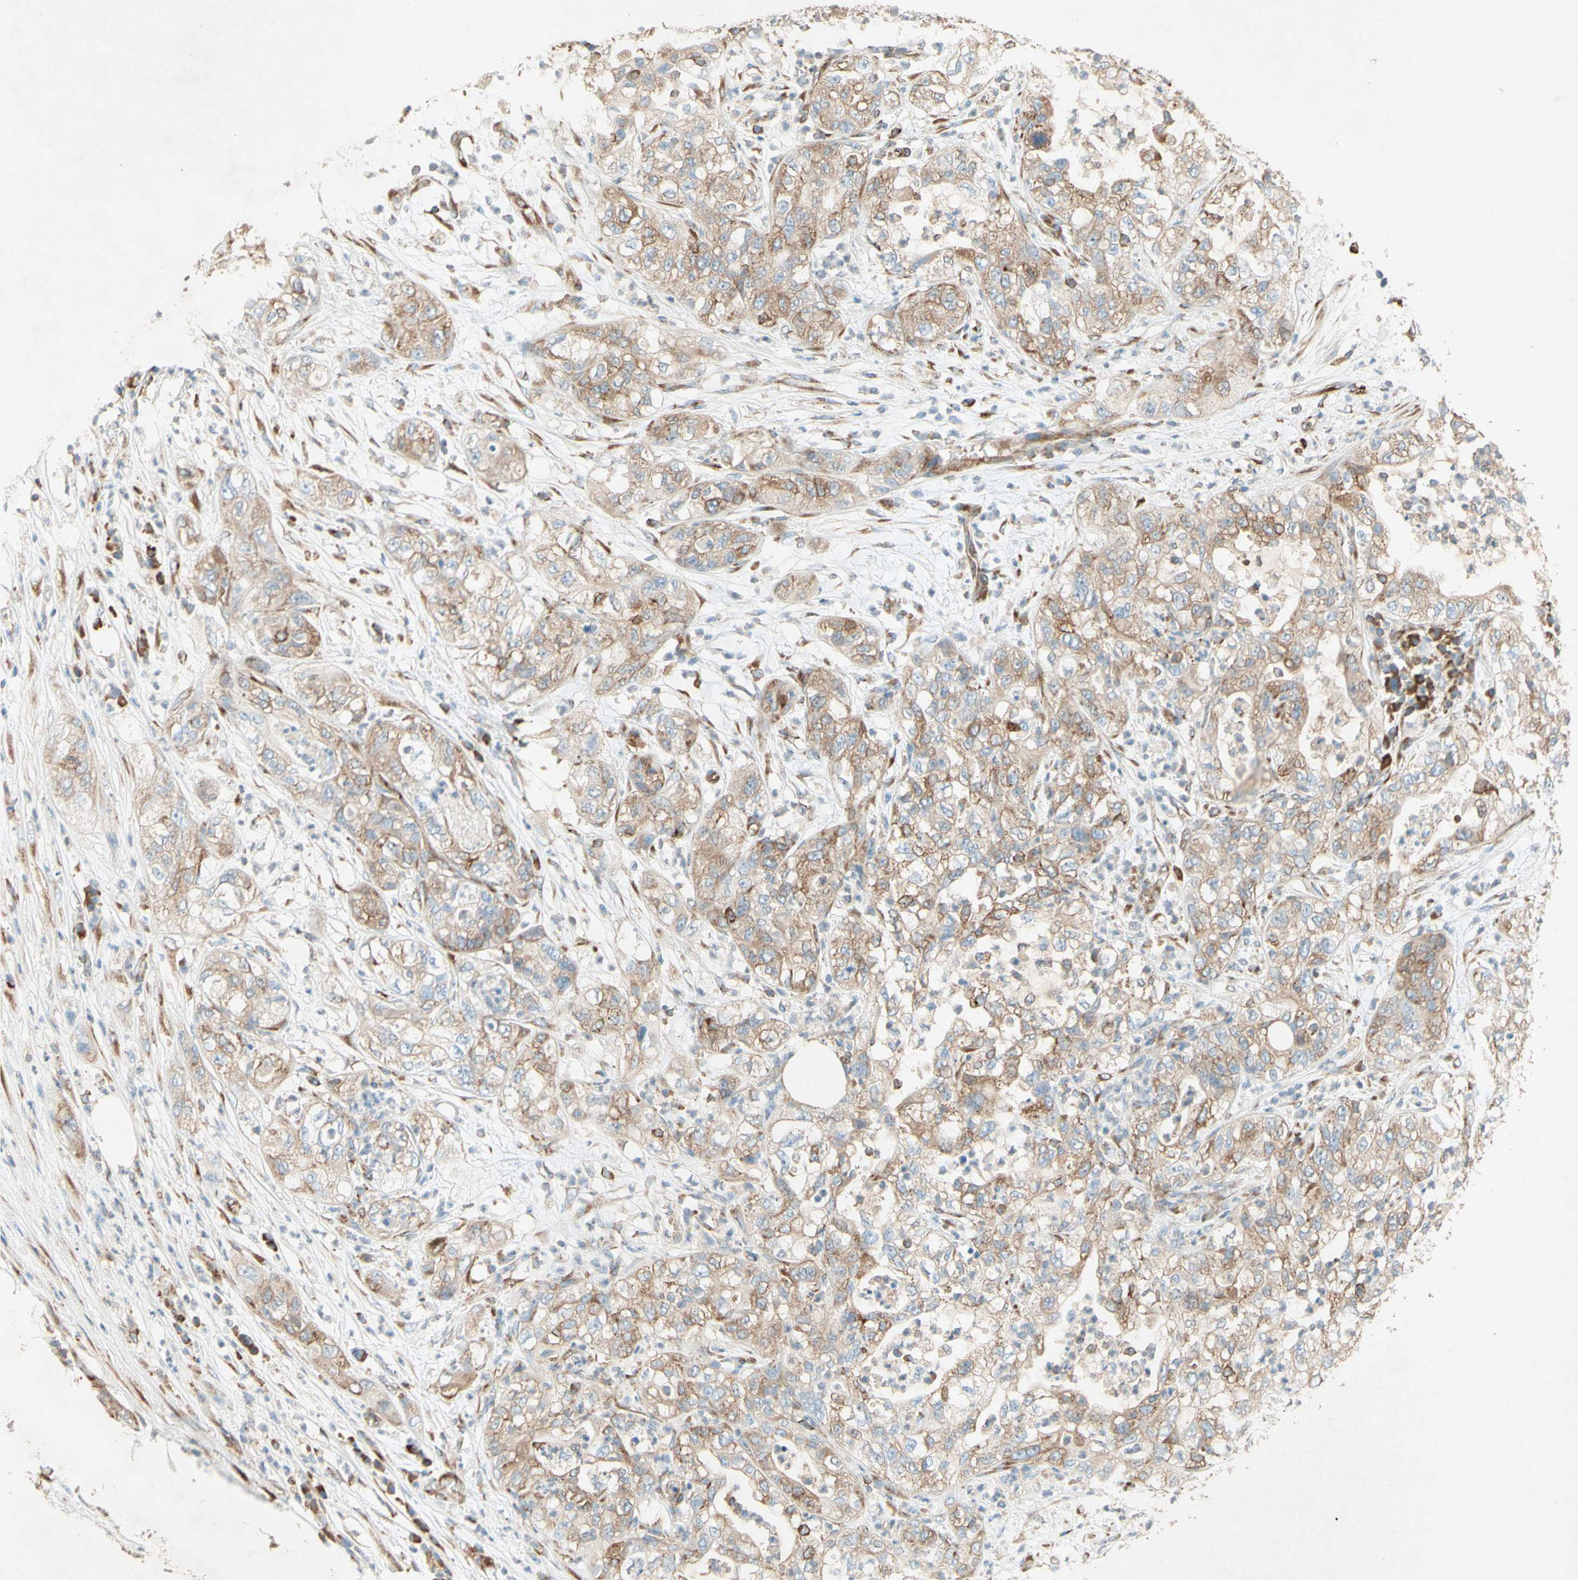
{"staining": {"intensity": "moderate", "quantity": ">75%", "location": "cytoplasmic/membranous"}, "tissue": "pancreatic cancer", "cell_type": "Tumor cells", "image_type": "cancer", "snomed": [{"axis": "morphology", "description": "Adenocarcinoma, NOS"}, {"axis": "topography", "description": "Pancreas"}], "caption": "Tumor cells exhibit medium levels of moderate cytoplasmic/membranous staining in approximately >75% of cells in human pancreatic adenocarcinoma.", "gene": "PABPC1", "patient": {"sex": "female", "age": 78}}